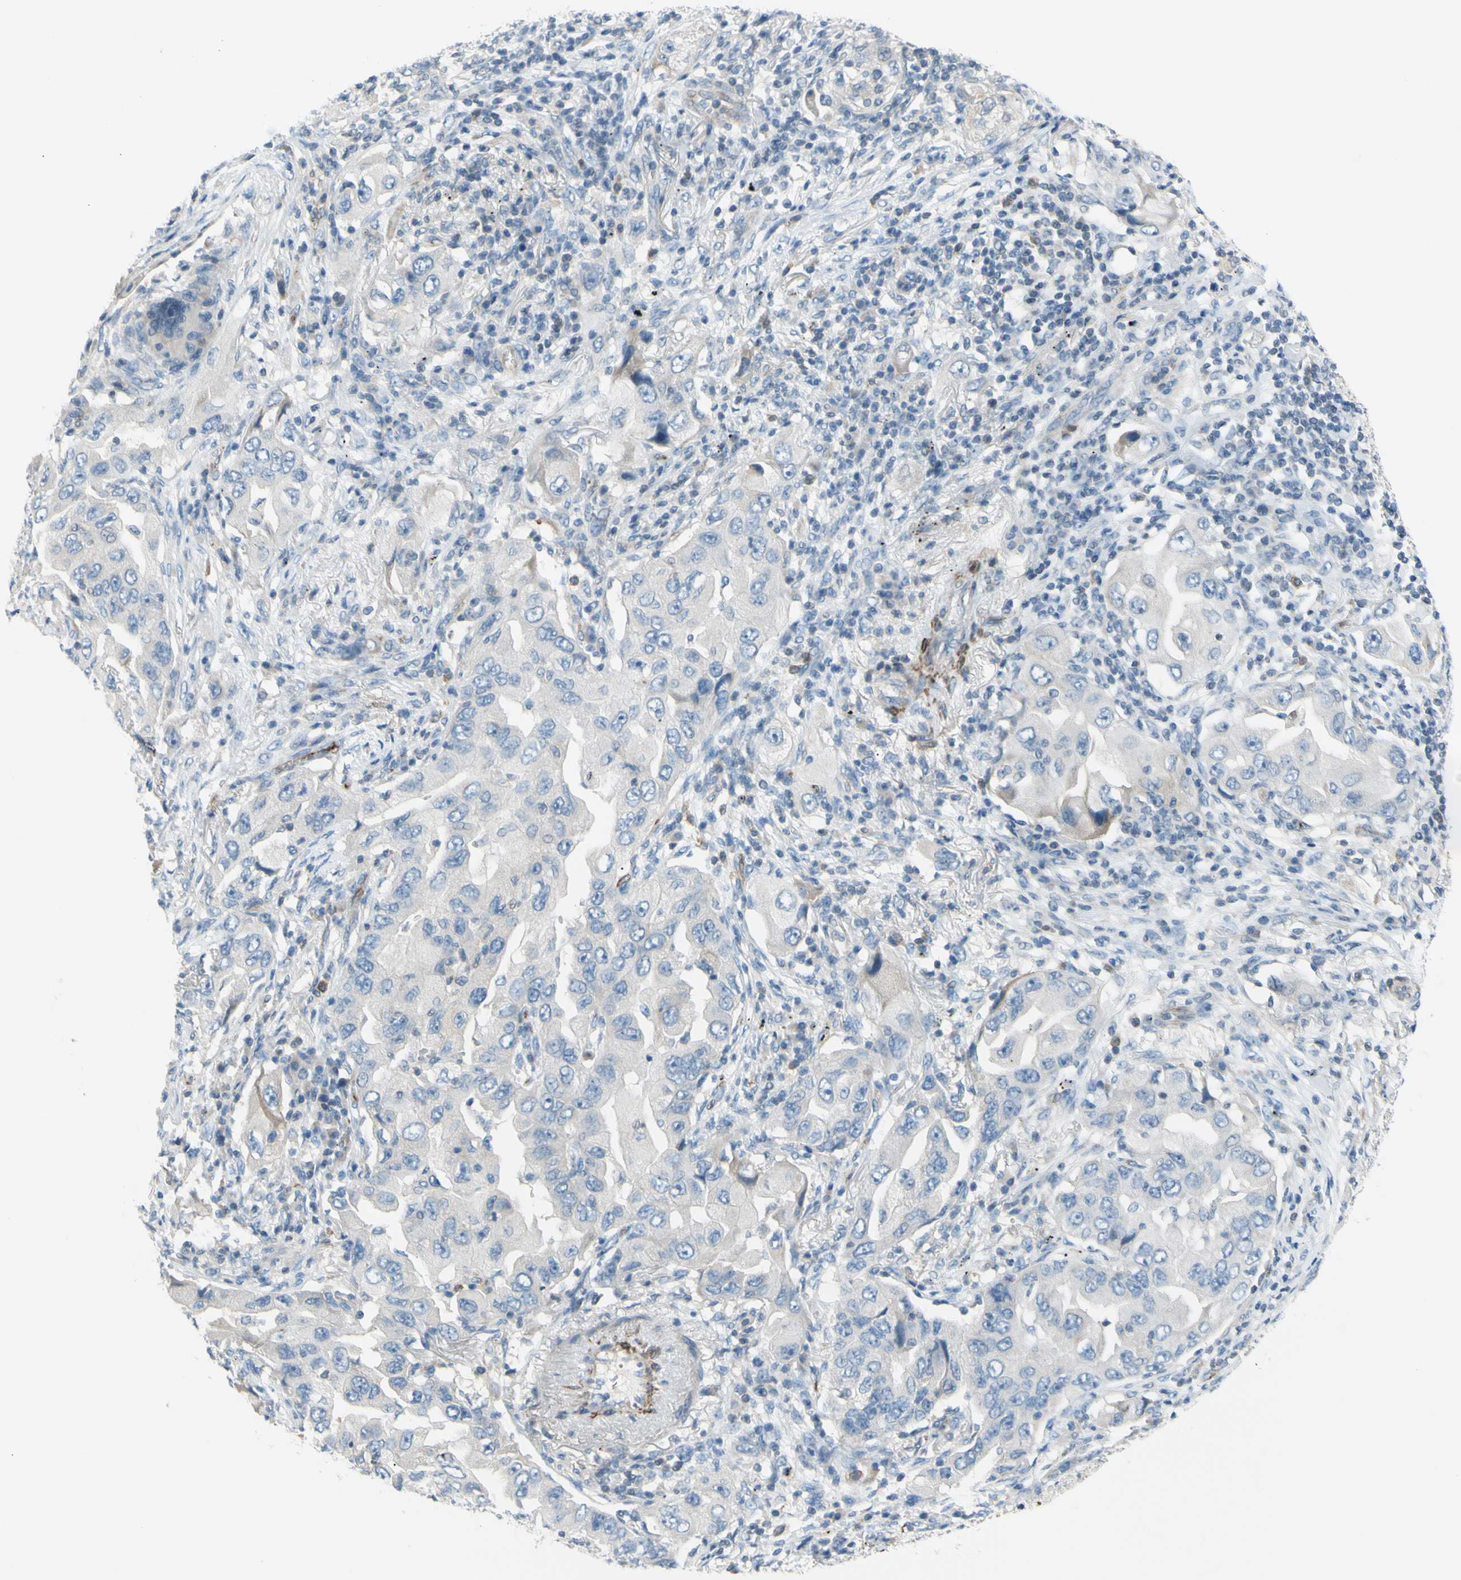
{"staining": {"intensity": "negative", "quantity": "none", "location": "none"}, "tissue": "lung cancer", "cell_type": "Tumor cells", "image_type": "cancer", "snomed": [{"axis": "morphology", "description": "Adenocarcinoma, NOS"}, {"axis": "topography", "description": "Lung"}], "caption": "Immunohistochemistry (IHC) of lung cancer exhibits no positivity in tumor cells.", "gene": "PRRG2", "patient": {"sex": "female", "age": 65}}